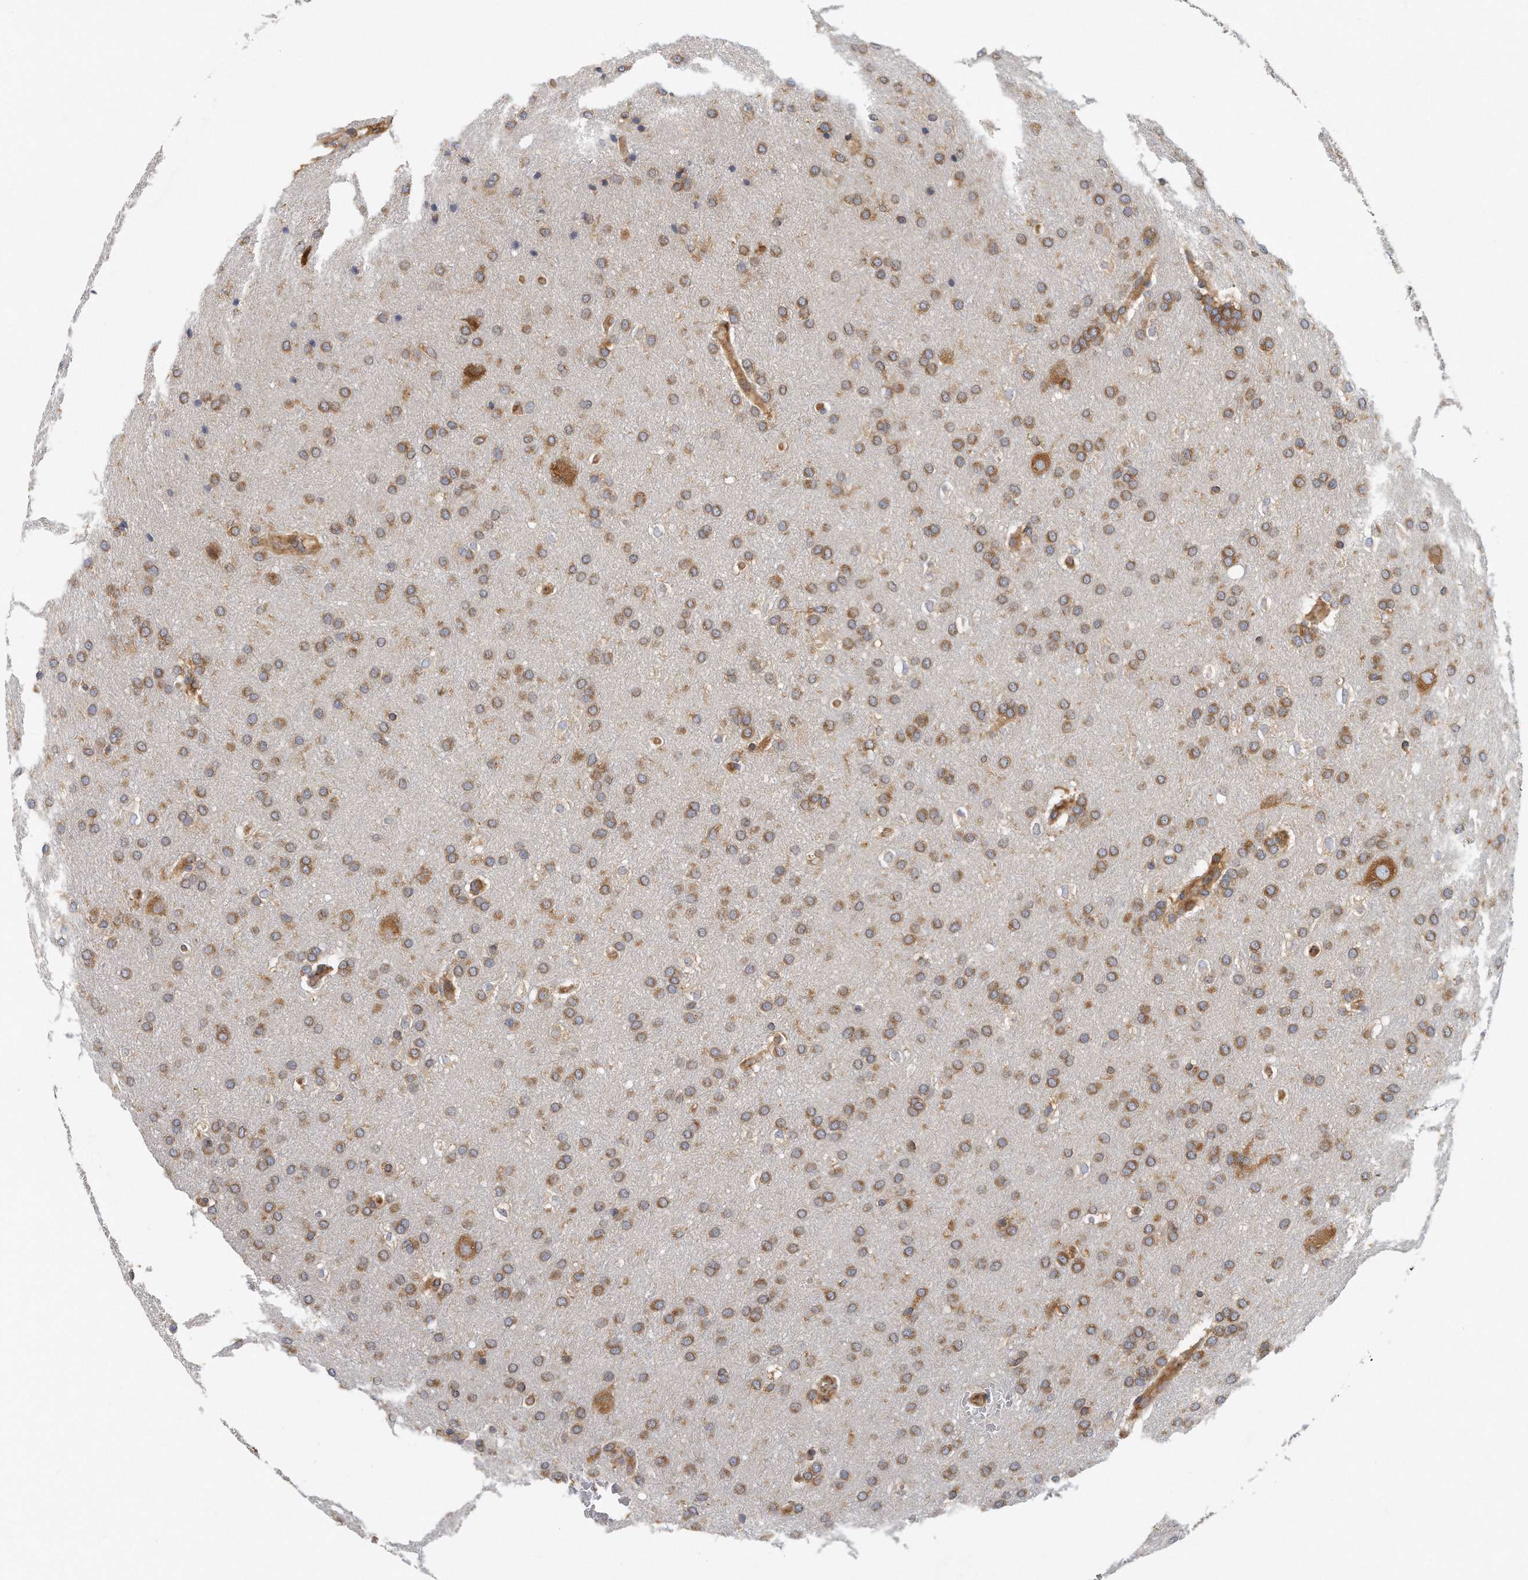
{"staining": {"intensity": "moderate", "quantity": ">75%", "location": "cytoplasmic/membranous"}, "tissue": "glioma", "cell_type": "Tumor cells", "image_type": "cancer", "snomed": [{"axis": "morphology", "description": "Glioma, malignant, Low grade"}, {"axis": "topography", "description": "Brain"}], "caption": "A high-resolution image shows IHC staining of low-grade glioma (malignant), which exhibits moderate cytoplasmic/membranous positivity in approximately >75% of tumor cells.", "gene": "EIF3I", "patient": {"sex": "female", "age": 37}}